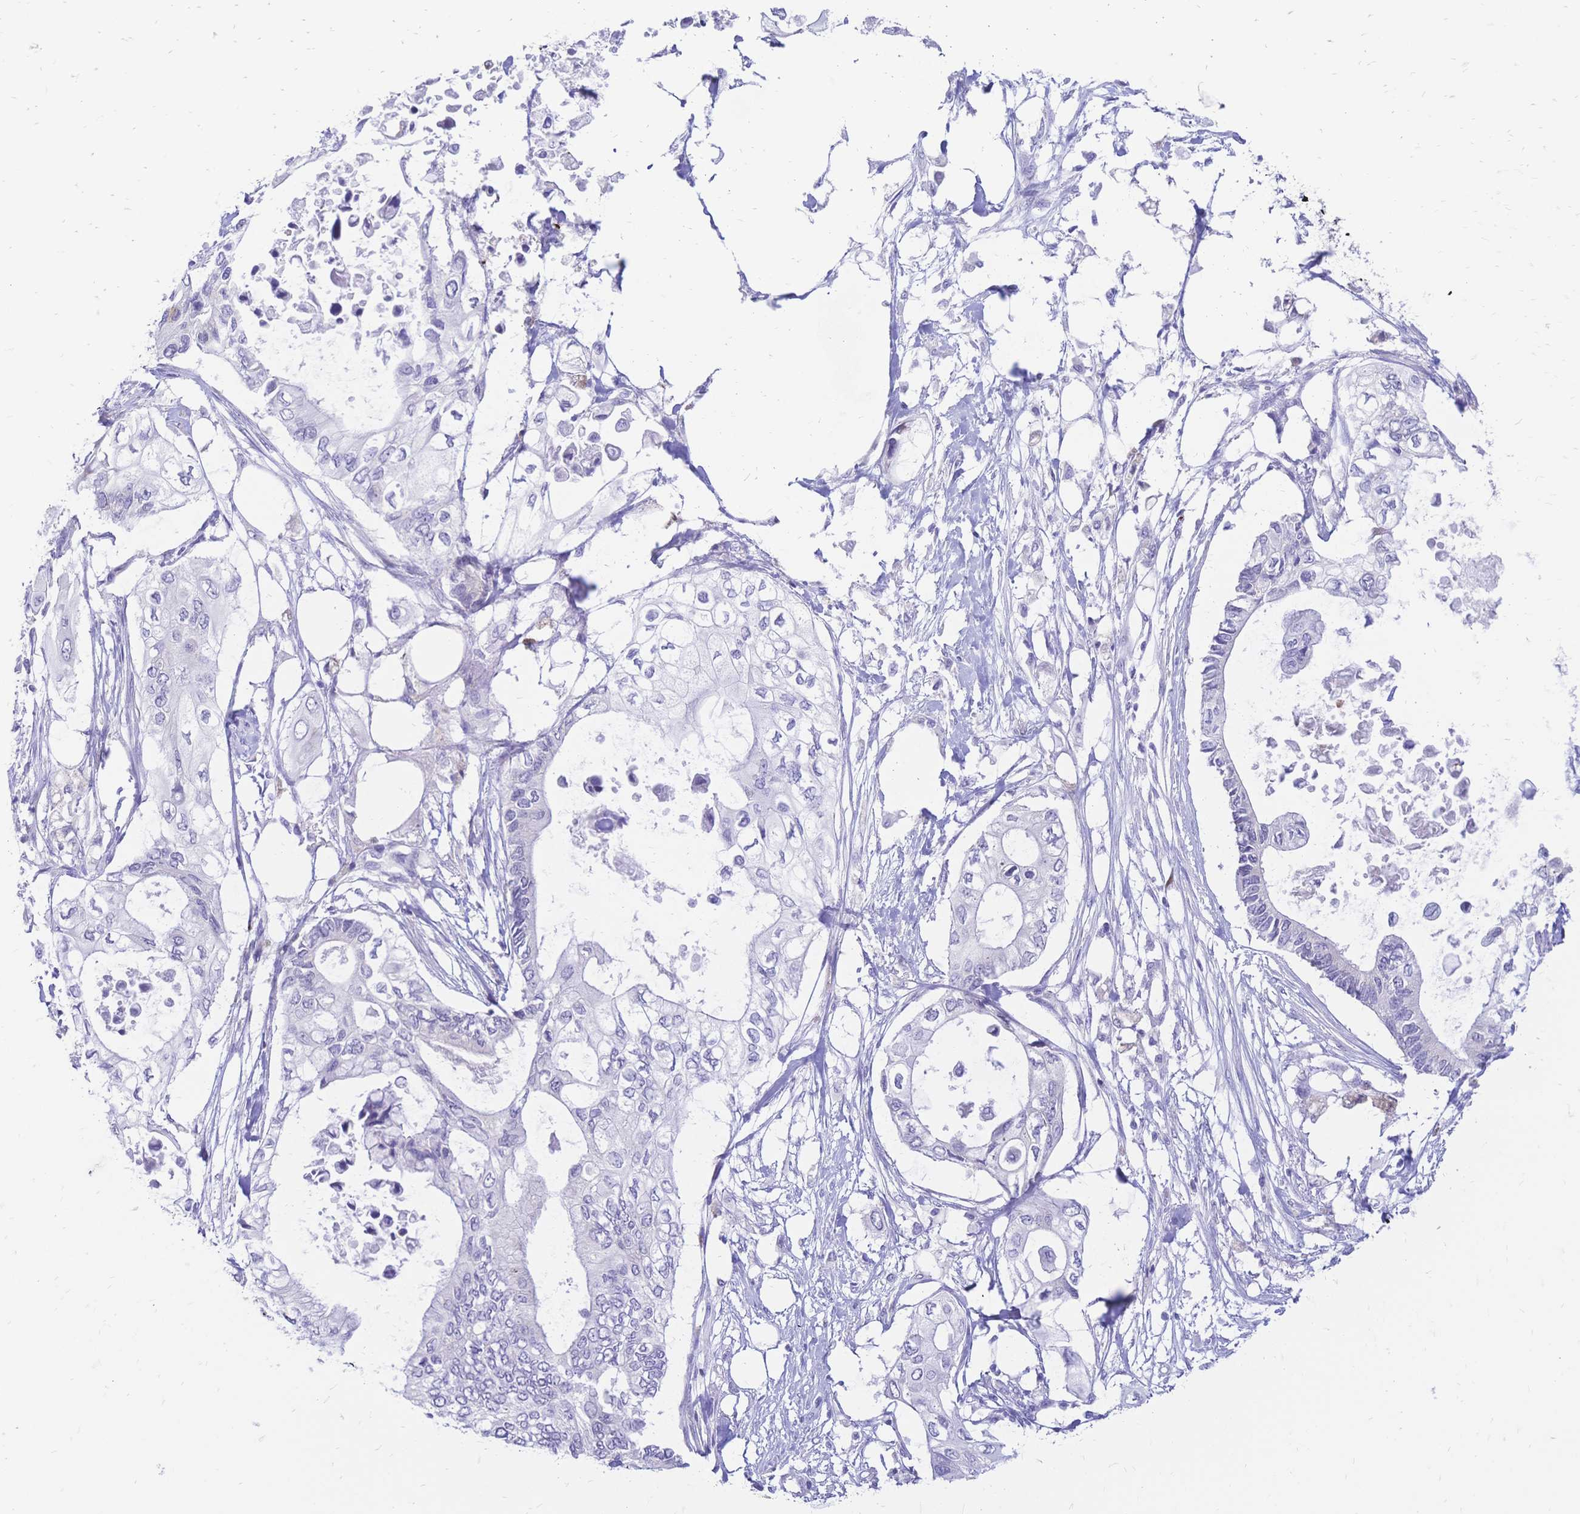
{"staining": {"intensity": "negative", "quantity": "none", "location": "none"}, "tissue": "pancreatic cancer", "cell_type": "Tumor cells", "image_type": "cancer", "snomed": [{"axis": "morphology", "description": "Adenocarcinoma, NOS"}, {"axis": "topography", "description": "Pancreas"}], "caption": "Immunohistochemistry histopathology image of neoplastic tissue: human pancreatic adenocarcinoma stained with DAB exhibits no significant protein staining in tumor cells.", "gene": "GRB7", "patient": {"sex": "female", "age": 63}}